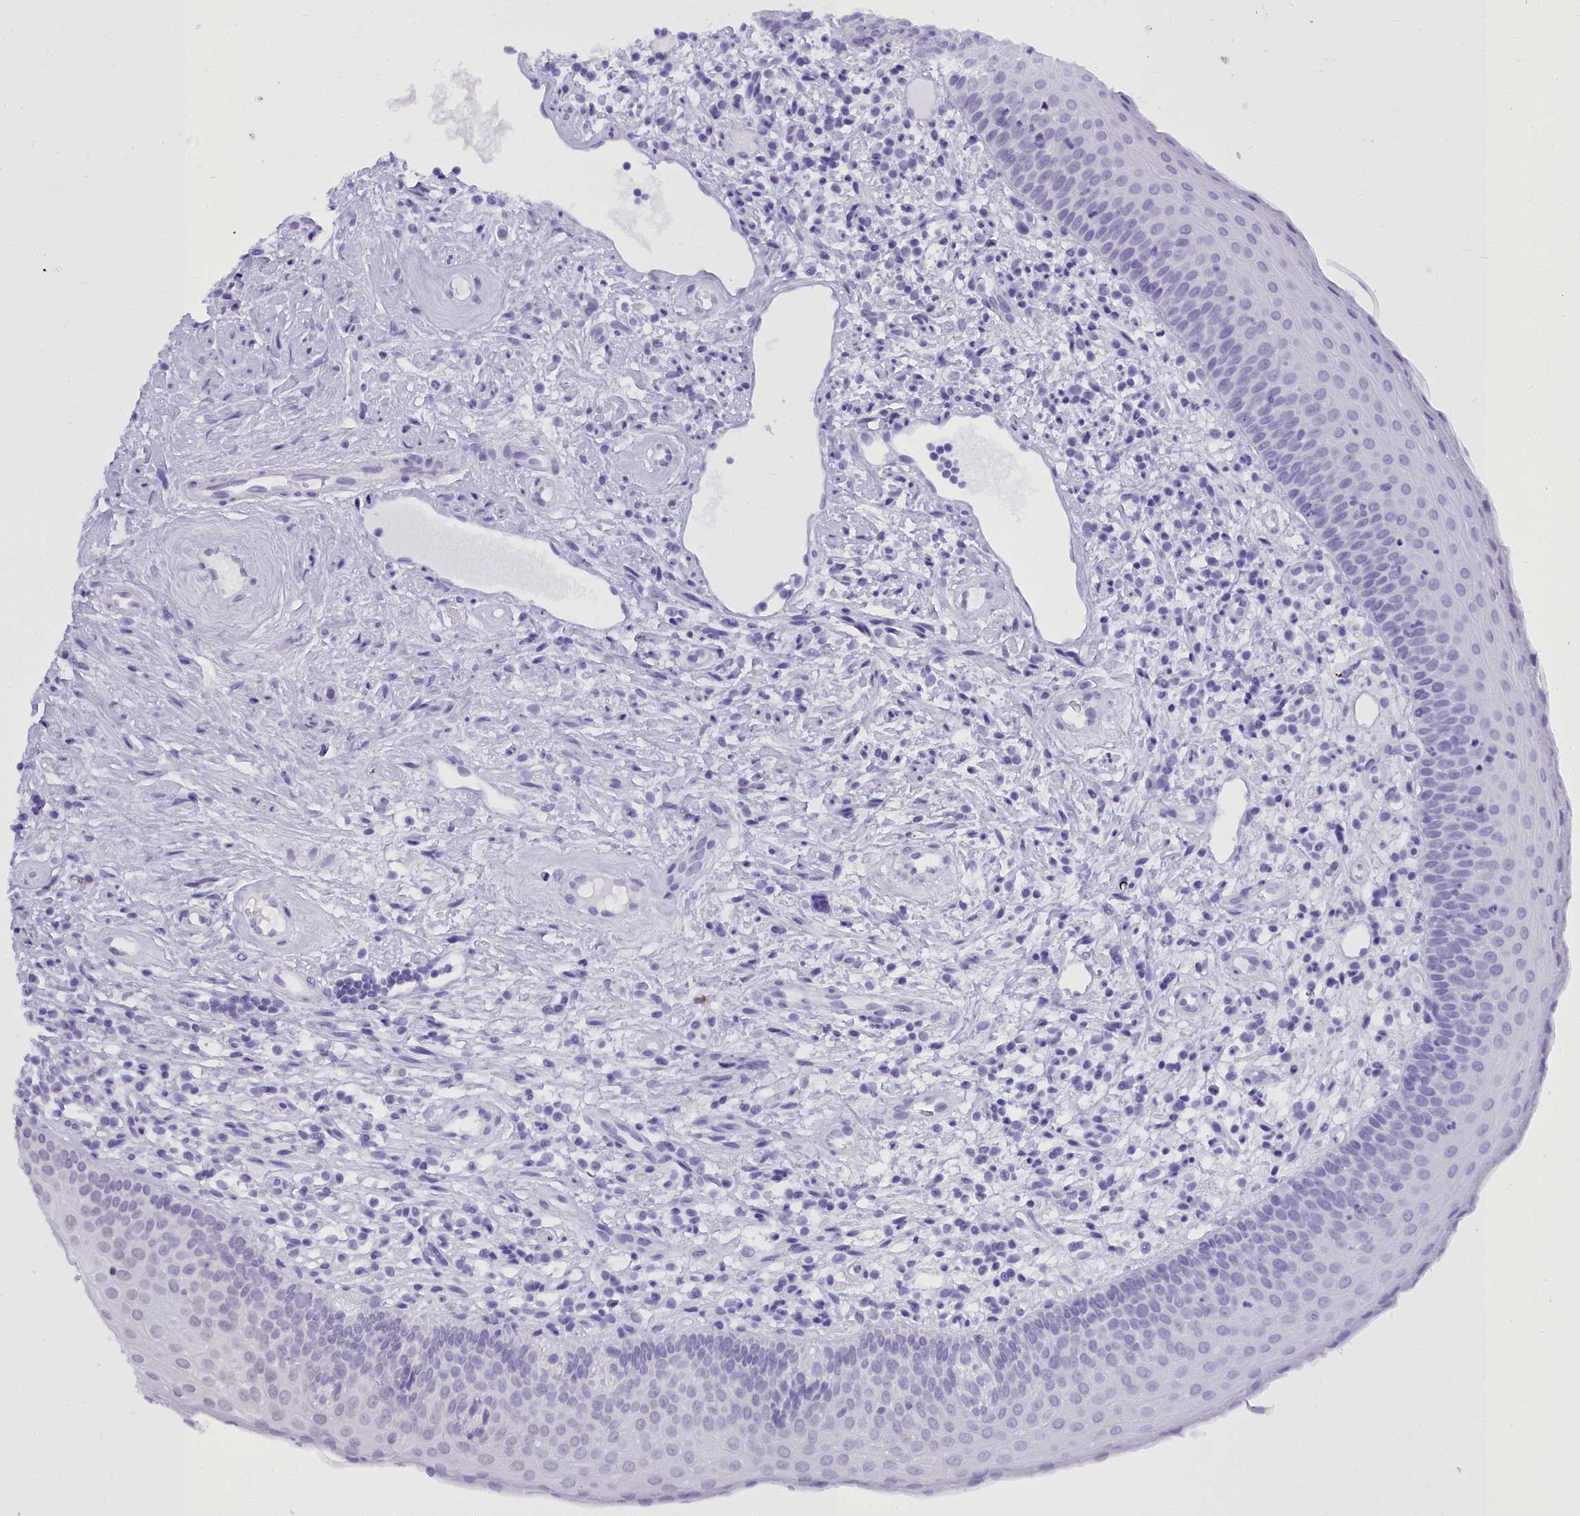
{"staining": {"intensity": "weak", "quantity": "25%-75%", "location": "nuclear"}, "tissue": "oral mucosa", "cell_type": "Squamous epithelial cells", "image_type": "normal", "snomed": [{"axis": "morphology", "description": "Normal tissue, NOS"}, {"axis": "topography", "description": "Oral tissue"}], "caption": "Protein positivity by immunohistochemistry (IHC) reveals weak nuclear expression in about 25%-75% of squamous epithelial cells in benign oral mucosa. The staining was performed using DAB (3,3'-diaminobenzidine) to visualize the protein expression in brown, while the nuclei were stained in blue with hematoxylin (Magnification: 20x).", "gene": "GLYATL3", "patient": {"sex": "male", "age": 46}}